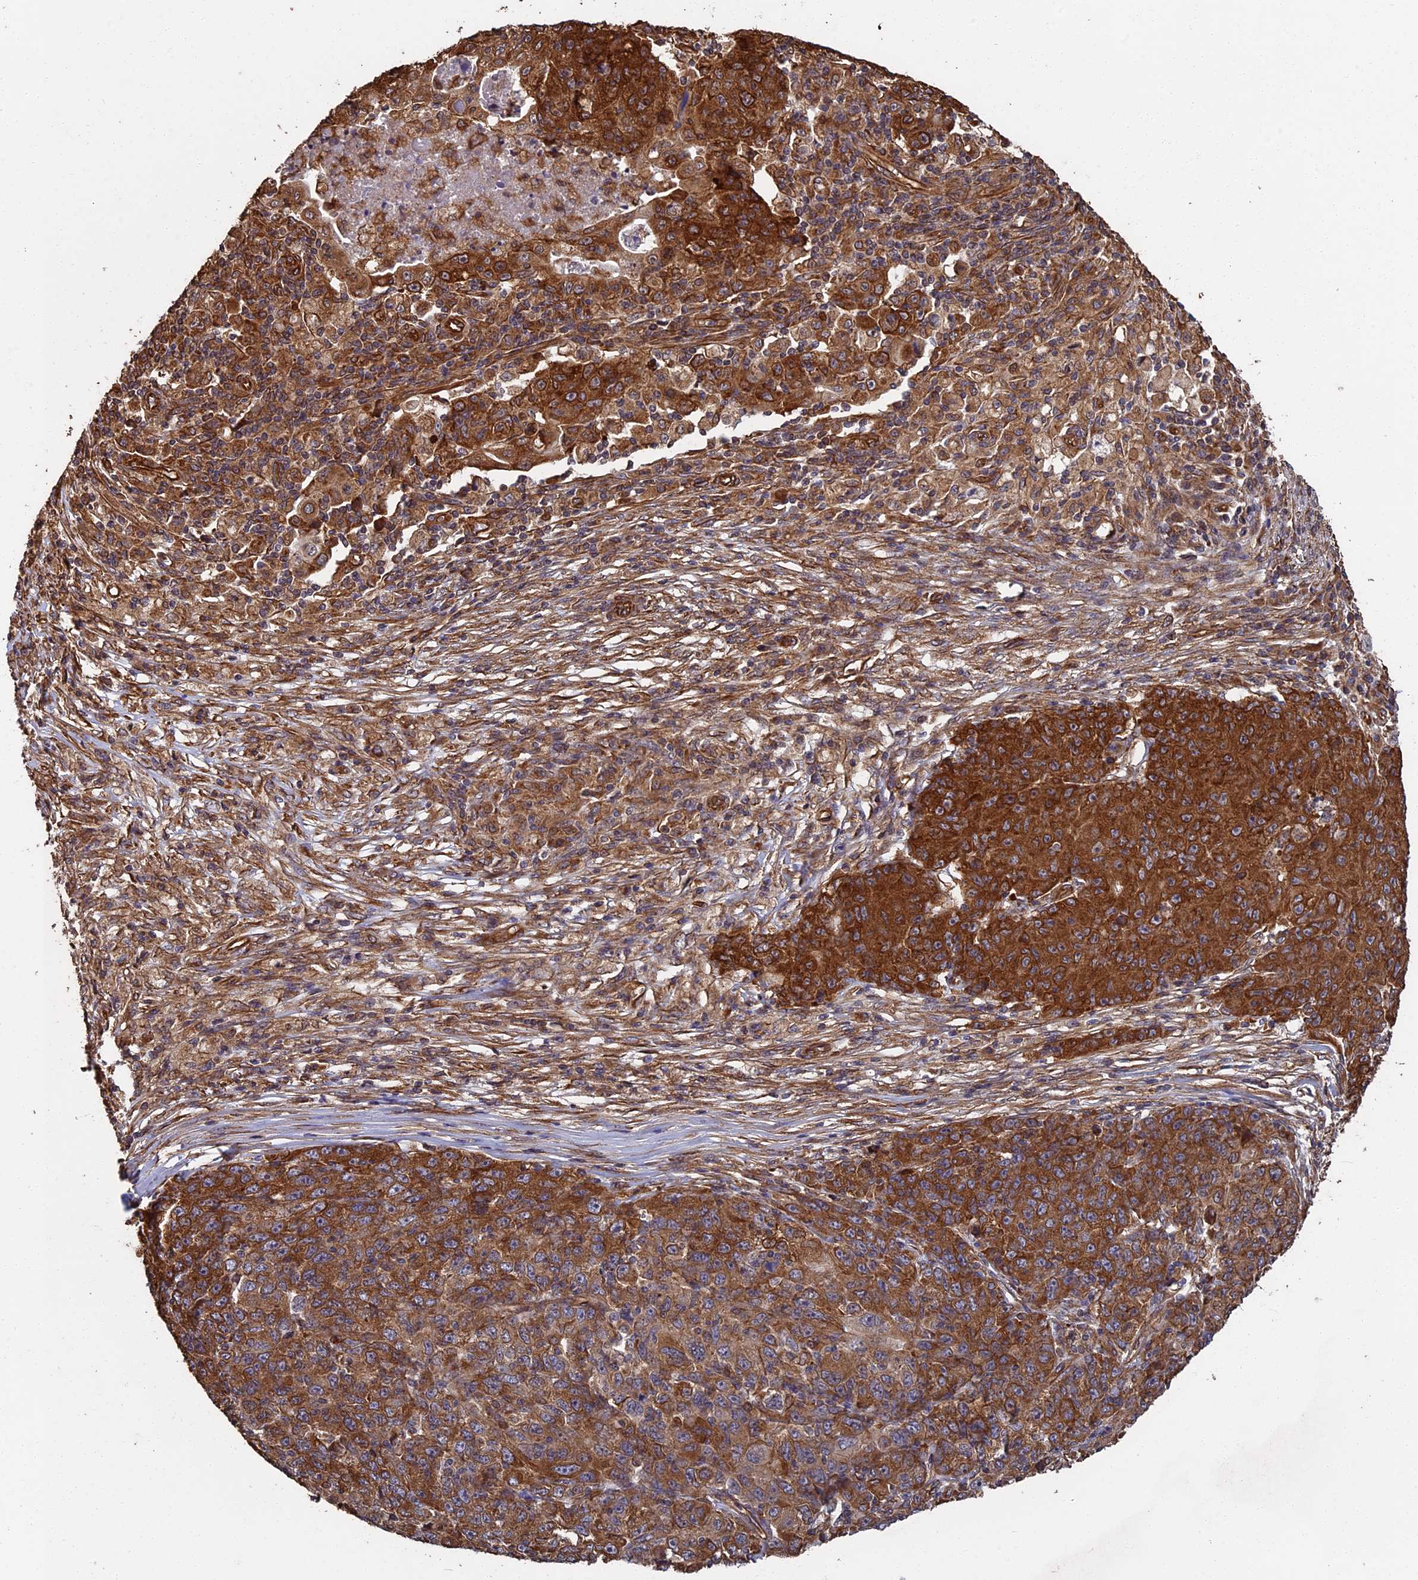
{"staining": {"intensity": "strong", "quantity": ">75%", "location": "cytoplasmic/membranous"}, "tissue": "ovarian cancer", "cell_type": "Tumor cells", "image_type": "cancer", "snomed": [{"axis": "morphology", "description": "Carcinoma, endometroid"}, {"axis": "topography", "description": "Ovary"}], "caption": "Ovarian endometroid carcinoma stained with immunohistochemistry (IHC) displays strong cytoplasmic/membranous expression in about >75% of tumor cells.", "gene": "CCDC124", "patient": {"sex": "female", "age": 42}}